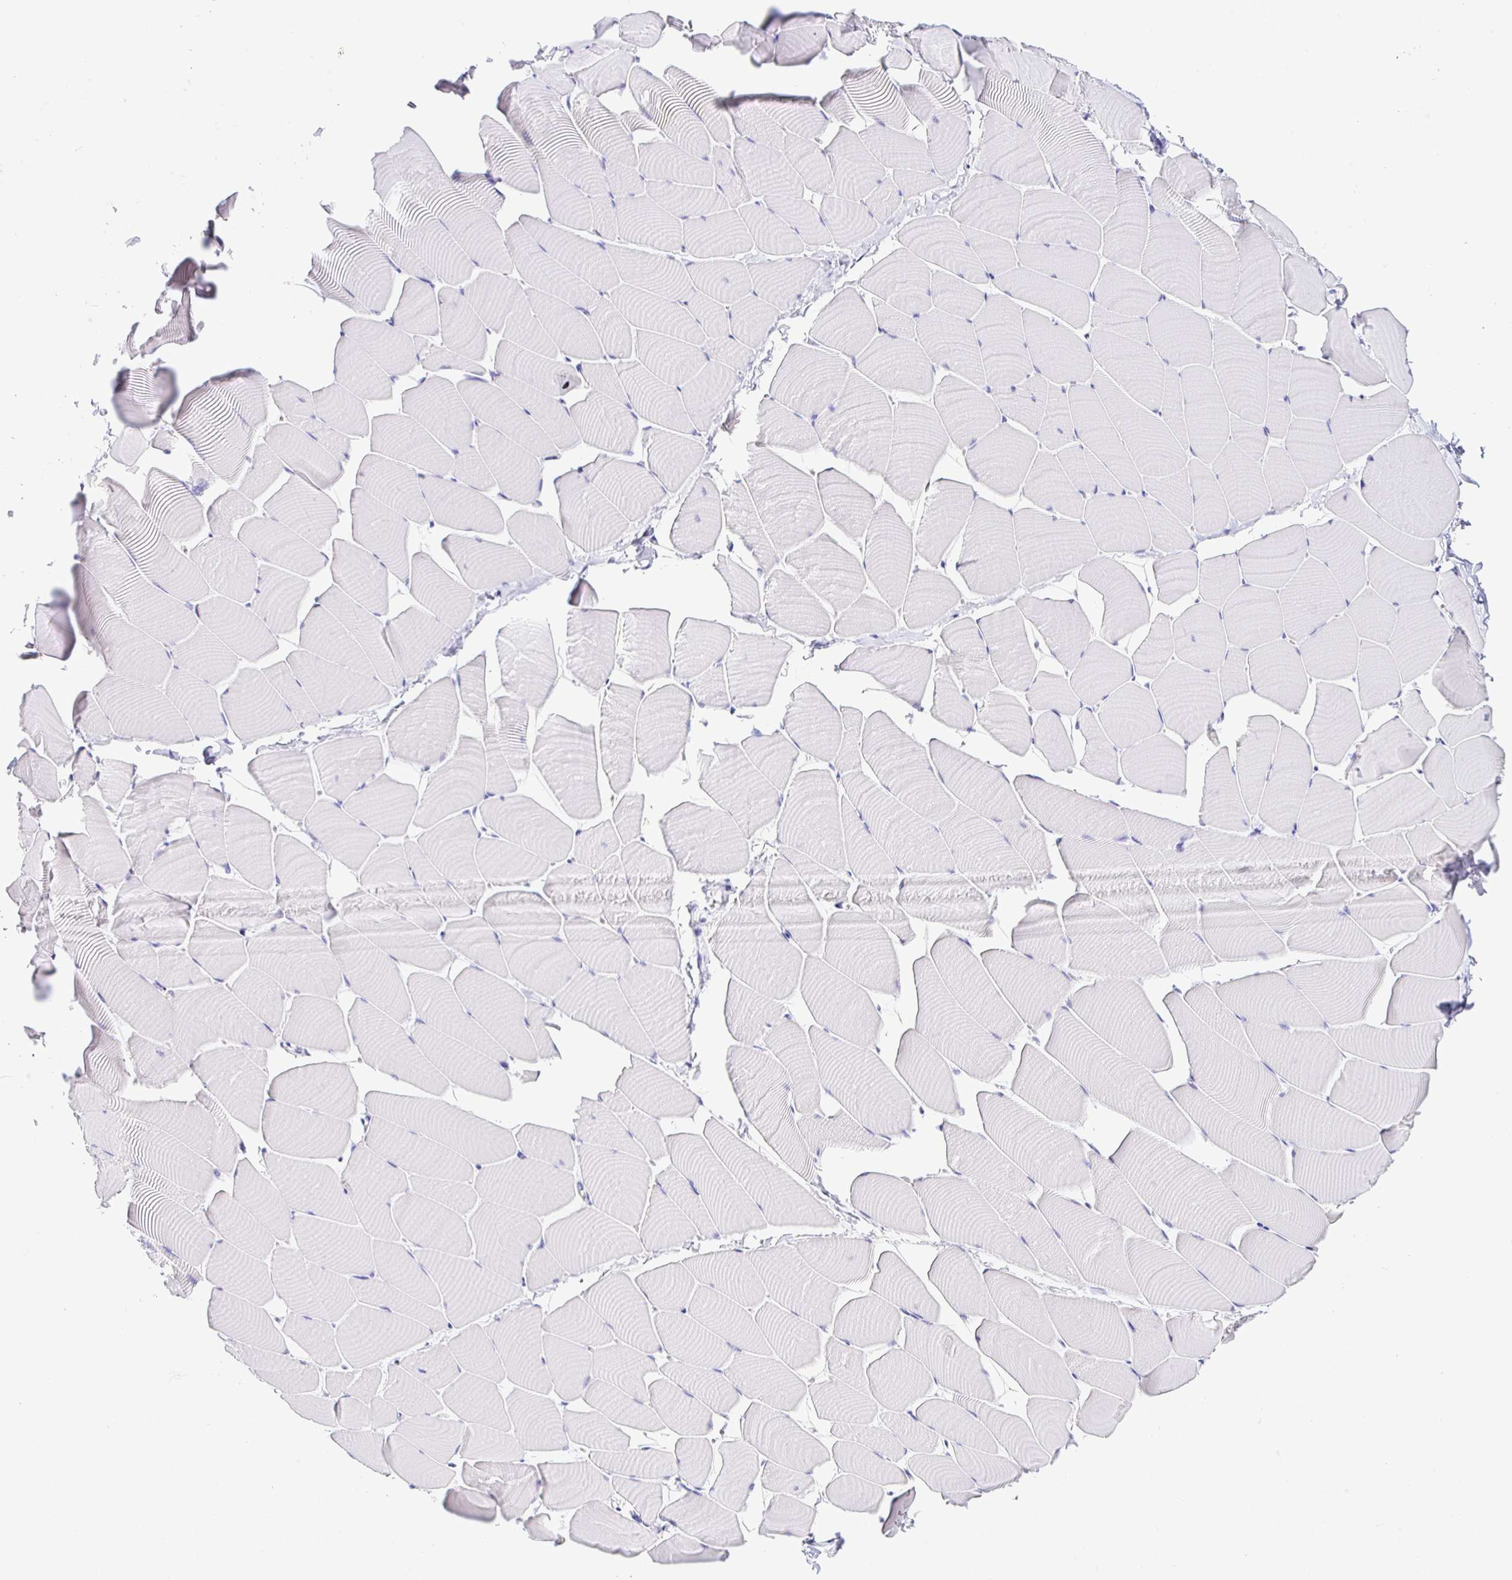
{"staining": {"intensity": "negative", "quantity": "none", "location": "none"}, "tissue": "skeletal muscle", "cell_type": "Myocytes", "image_type": "normal", "snomed": [{"axis": "morphology", "description": "Normal tissue, NOS"}, {"axis": "topography", "description": "Skeletal muscle"}], "caption": "Immunohistochemistry micrograph of benign skeletal muscle: human skeletal muscle stained with DAB exhibits no significant protein positivity in myocytes.", "gene": "PRAMEF18", "patient": {"sex": "male", "age": 25}}